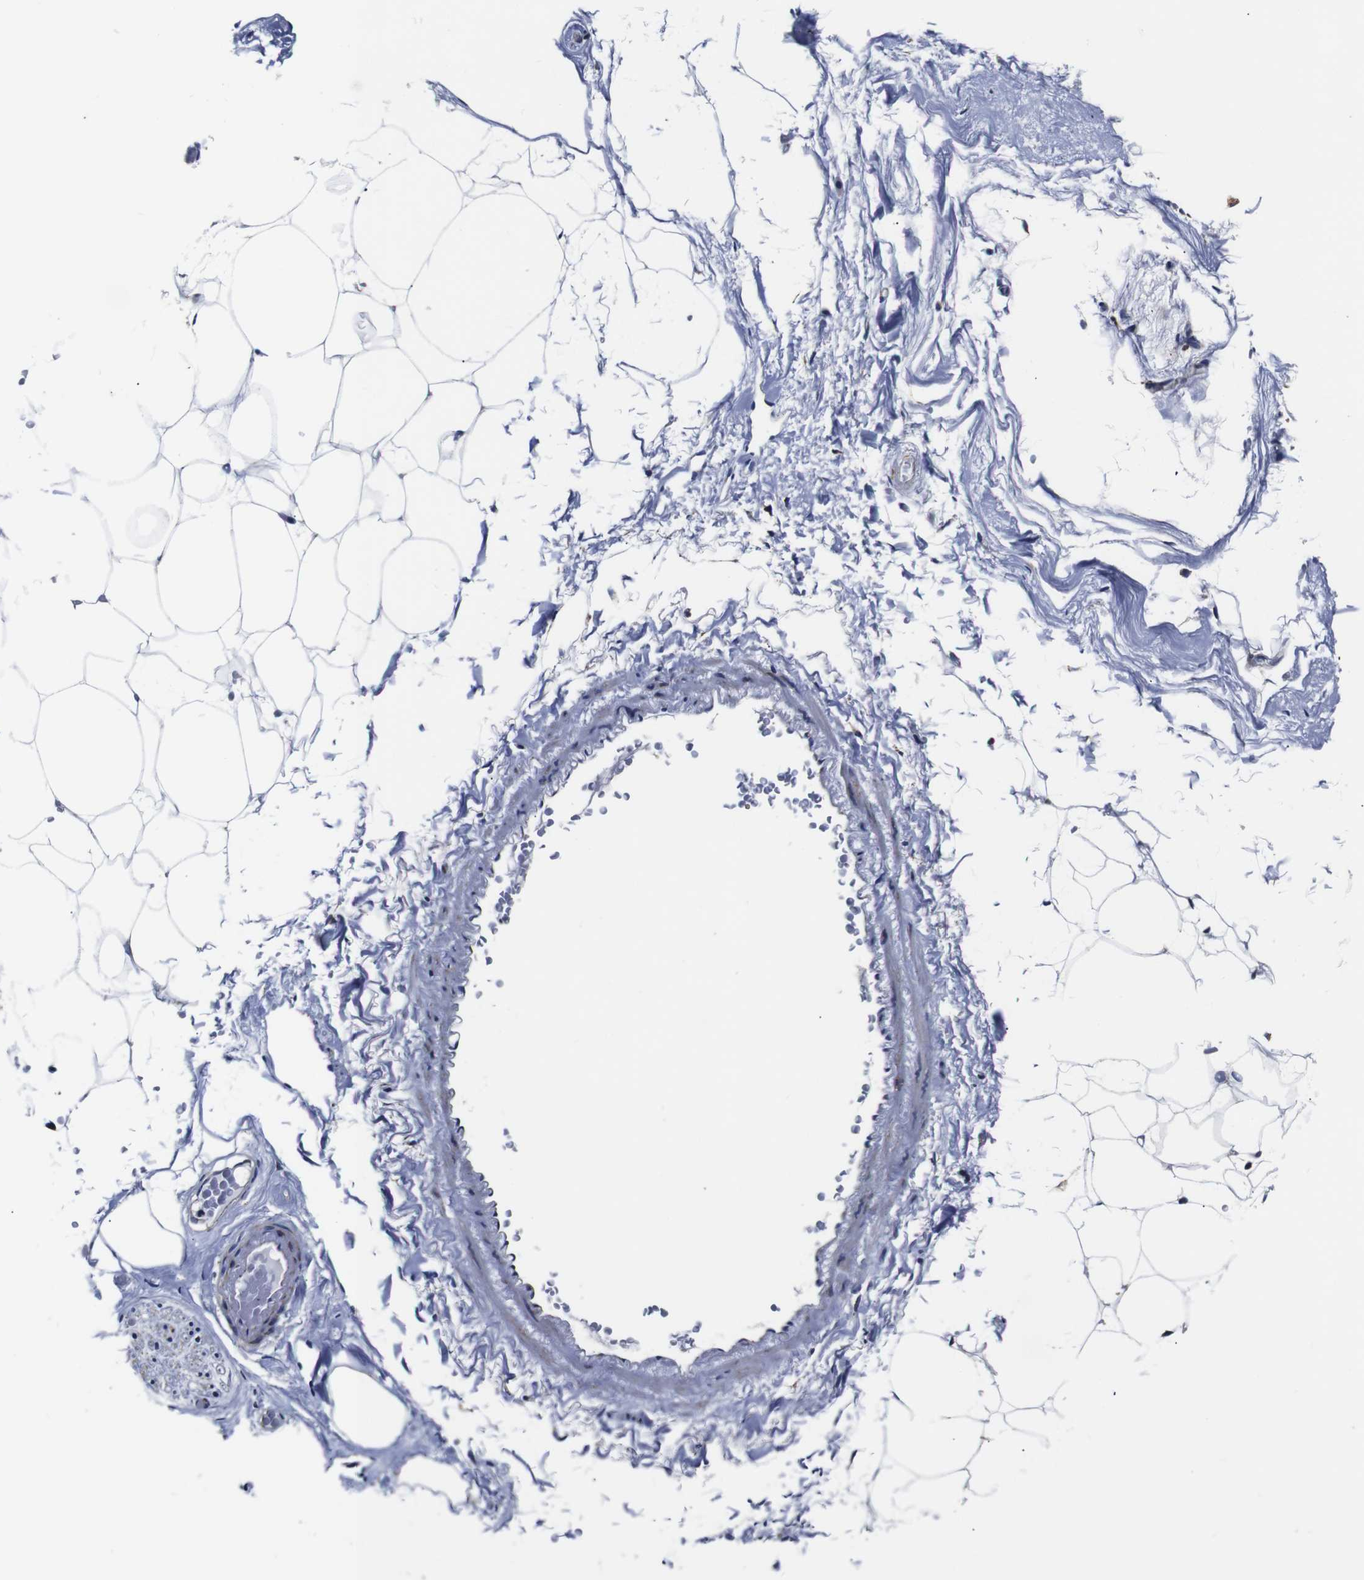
{"staining": {"intensity": "weak", "quantity": "25%-75%", "location": "cytoplasmic/membranous"}, "tissue": "adipose tissue", "cell_type": "Adipocytes", "image_type": "normal", "snomed": [{"axis": "morphology", "description": "Normal tissue, NOS"}, {"axis": "topography", "description": "Breast"}, {"axis": "topography", "description": "Soft tissue"}], "caption": "Unremarkable adipose tissue shows weak cytoplasmic/membranous positivity in approximately 25%-75% of adipocytes, visualized by immunohistochemistry.", "gene": "FKBP9", "patient": {"sex": "female", "age": 75}}